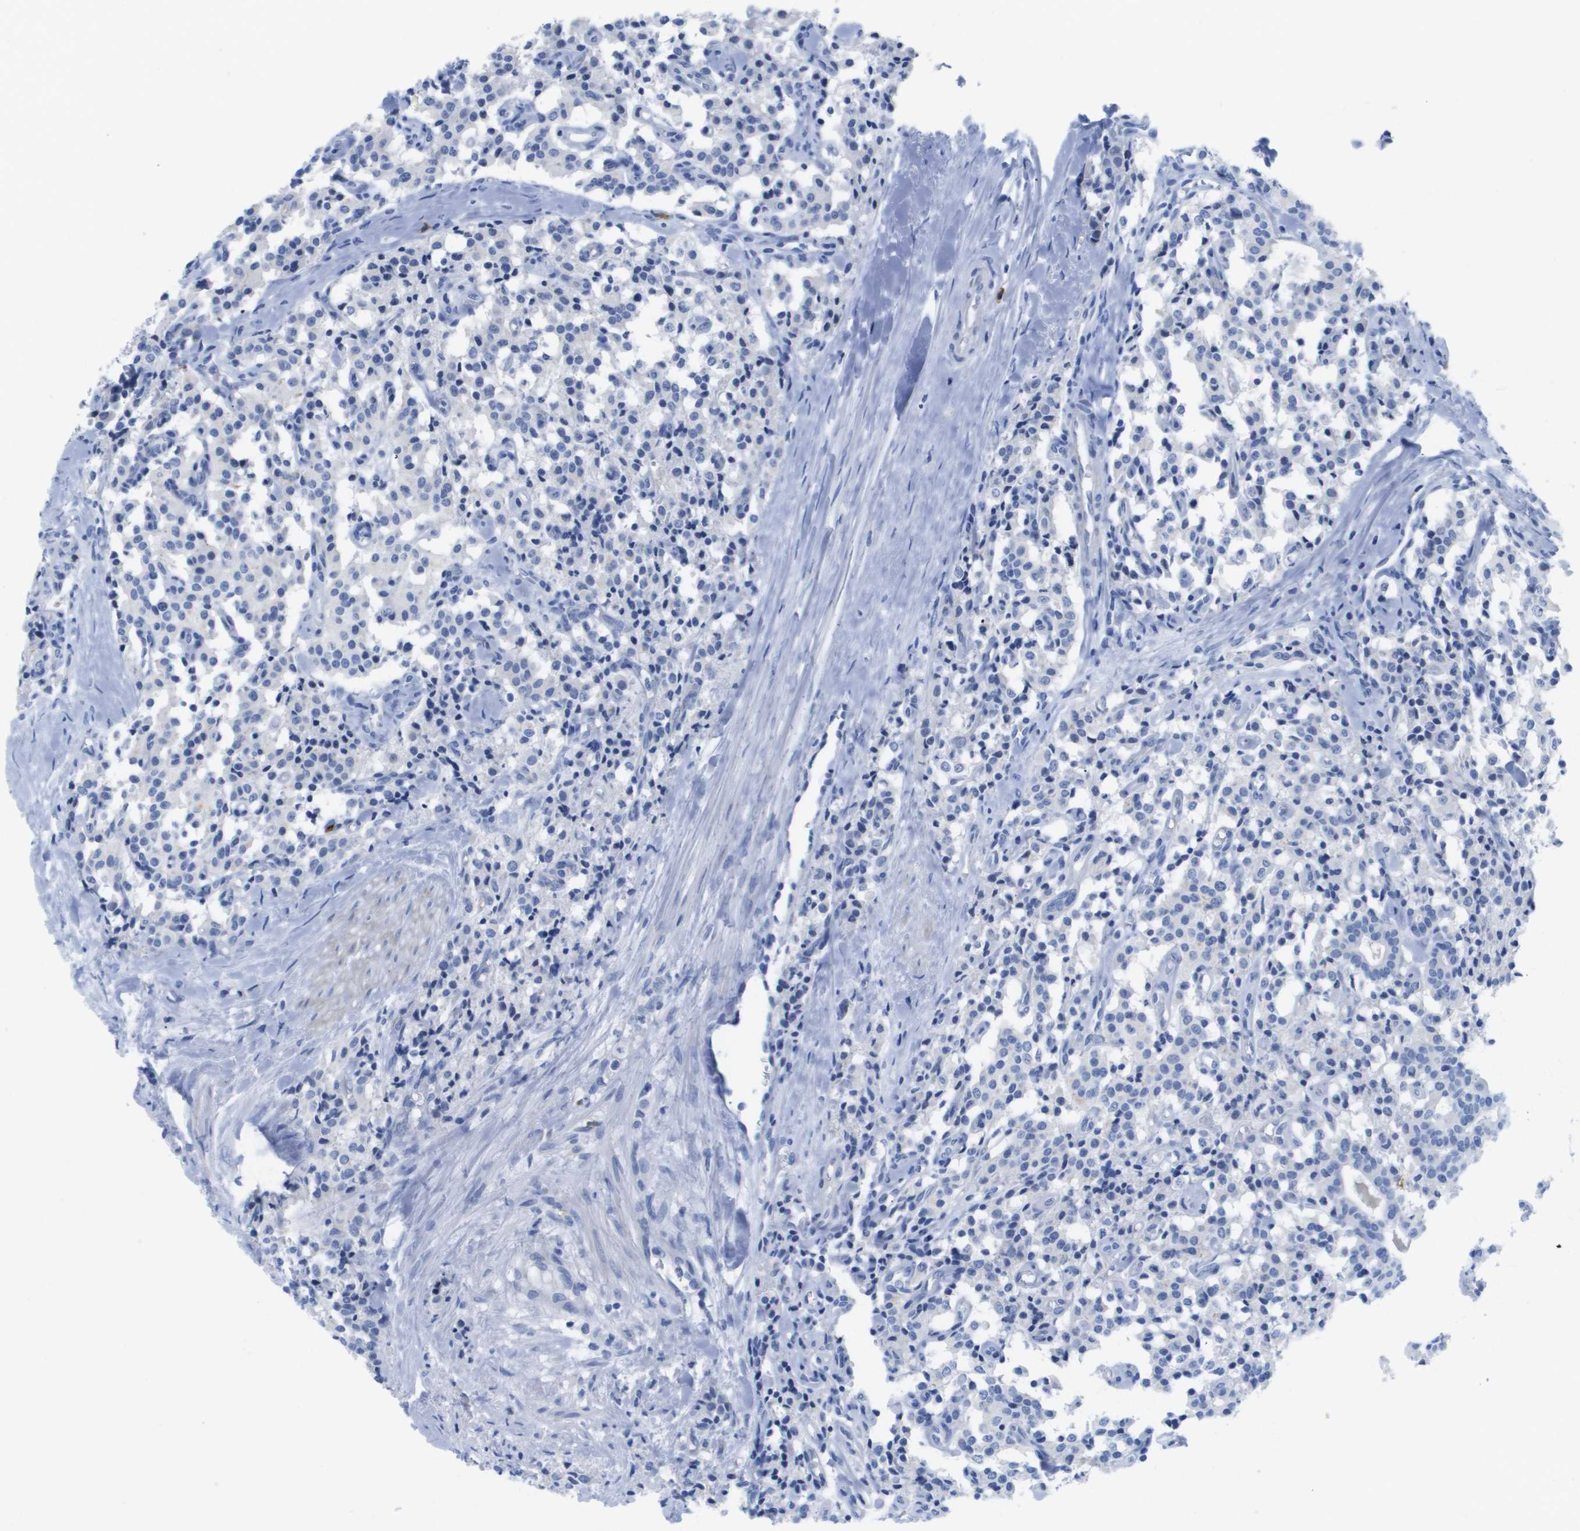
{"staining": {"intensity": "negative", "quantity": "none", "location": "none"}, "tissue": "carcinoid", "cell_type": "Tumor cells", "image_type": "cancer", "snomed": [{"axis": "morphology", "description": "Carcinoid, malignant, NOS"}, {"axis": "topography", "description": "Lung"}], "caption": "DAB (3,3'-diaminobenzidine) immunohistochemical staining of human carcinoid displays no significant positivity in tumor cells.", "gene": "MS4A1", "patient": {"sex": "male", "age": 30}}